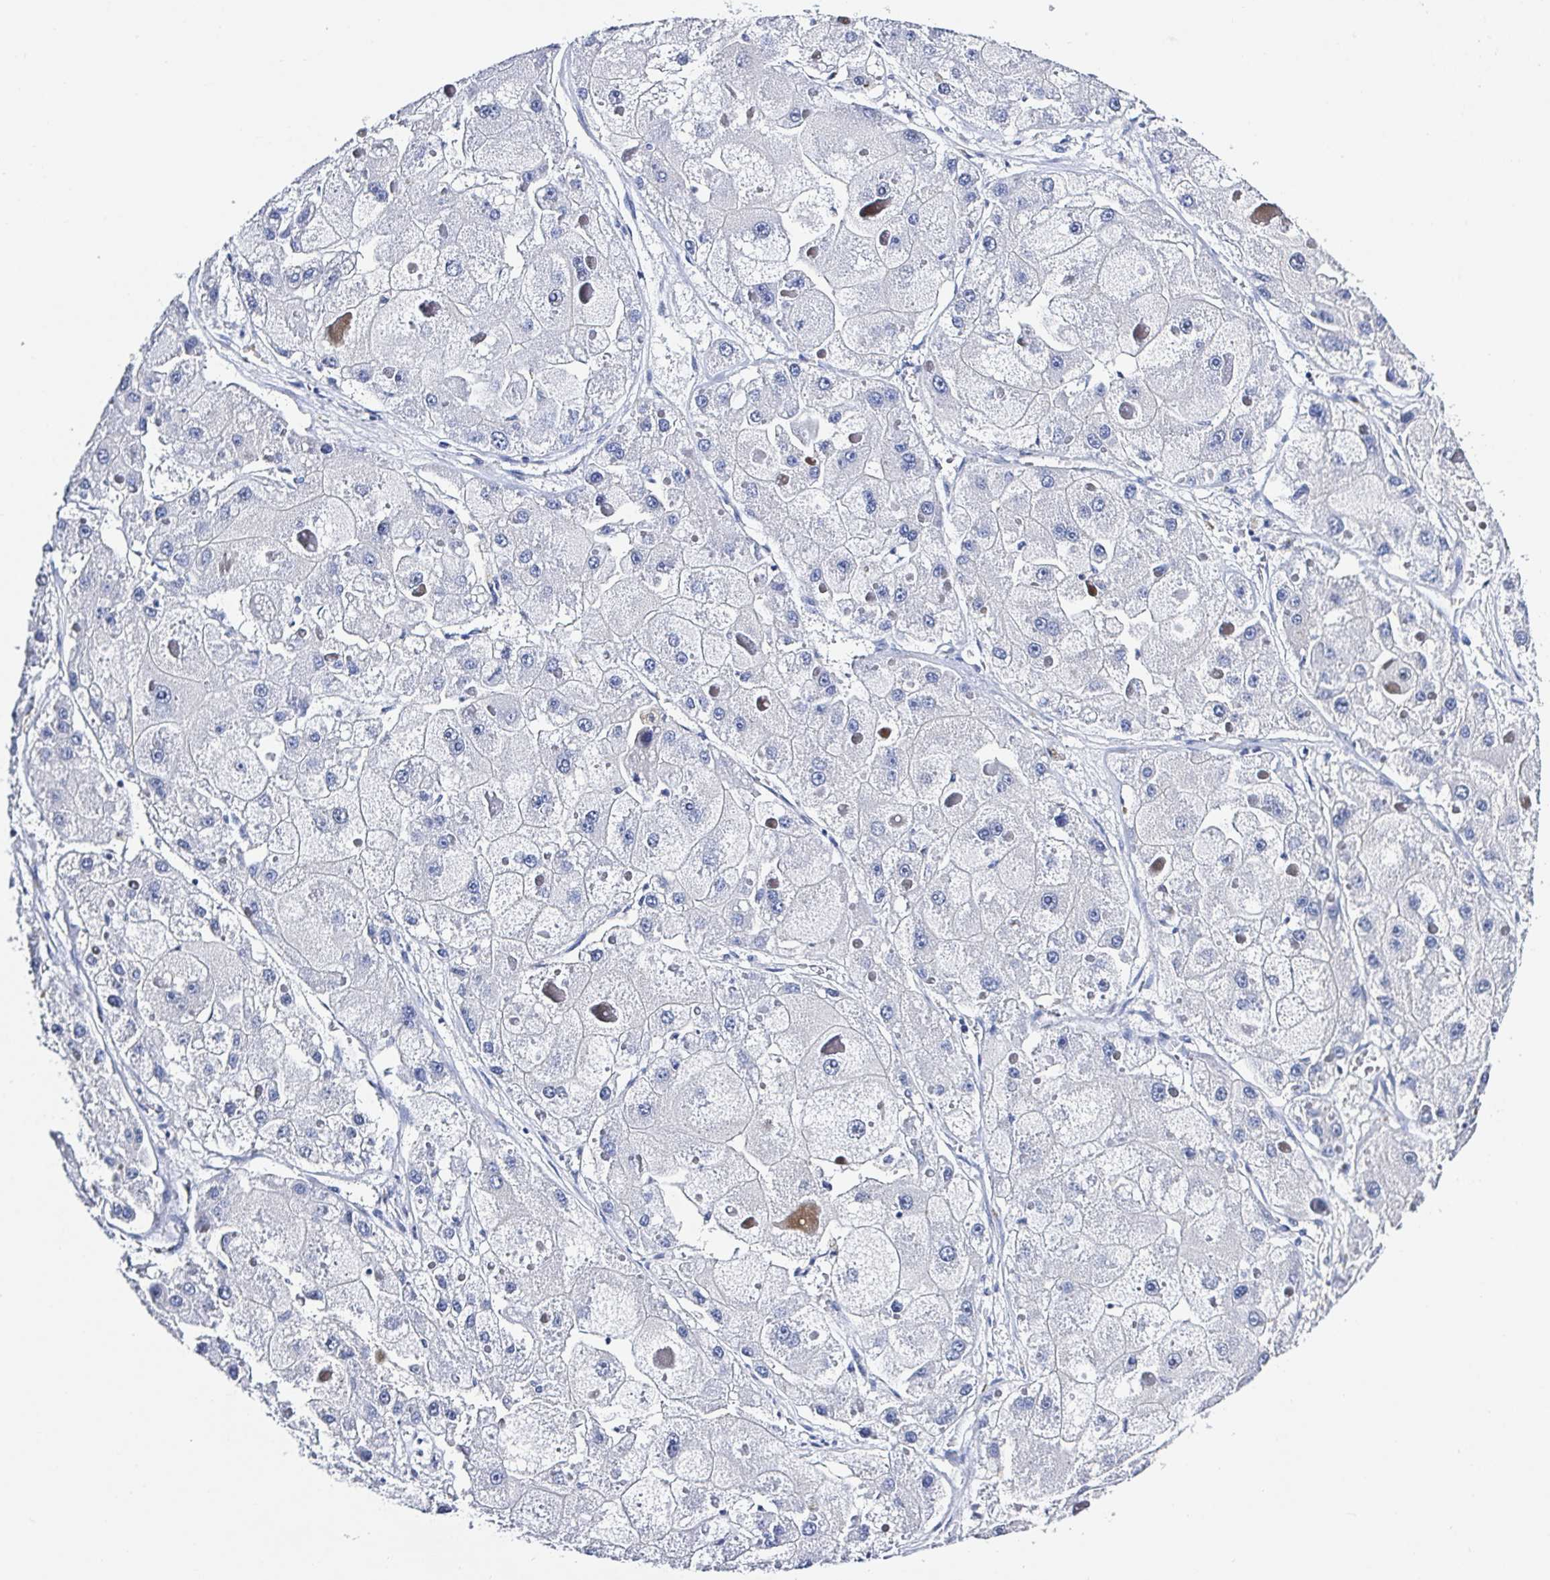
{"staining": {"intensity": "negative", "quantity": "none", "location": "none"}, "tissue": "liver cancer", "cell_type": "Tumor cells", "image_type": "cancer", "snomed": [{"axis": "morphology", "description": "Carcinoma, Hepatocellular, NOS"}, {"axis": "topography", "description": "Liver"}], "caption": "This is a histopathology image of immunohistochemistry (IHC) staining of hepatocellular carcinoma (liver), which shows no expression in tumor cells.", "gene": "OR10K1", "patient": {"sex": "female", "age": 73}}